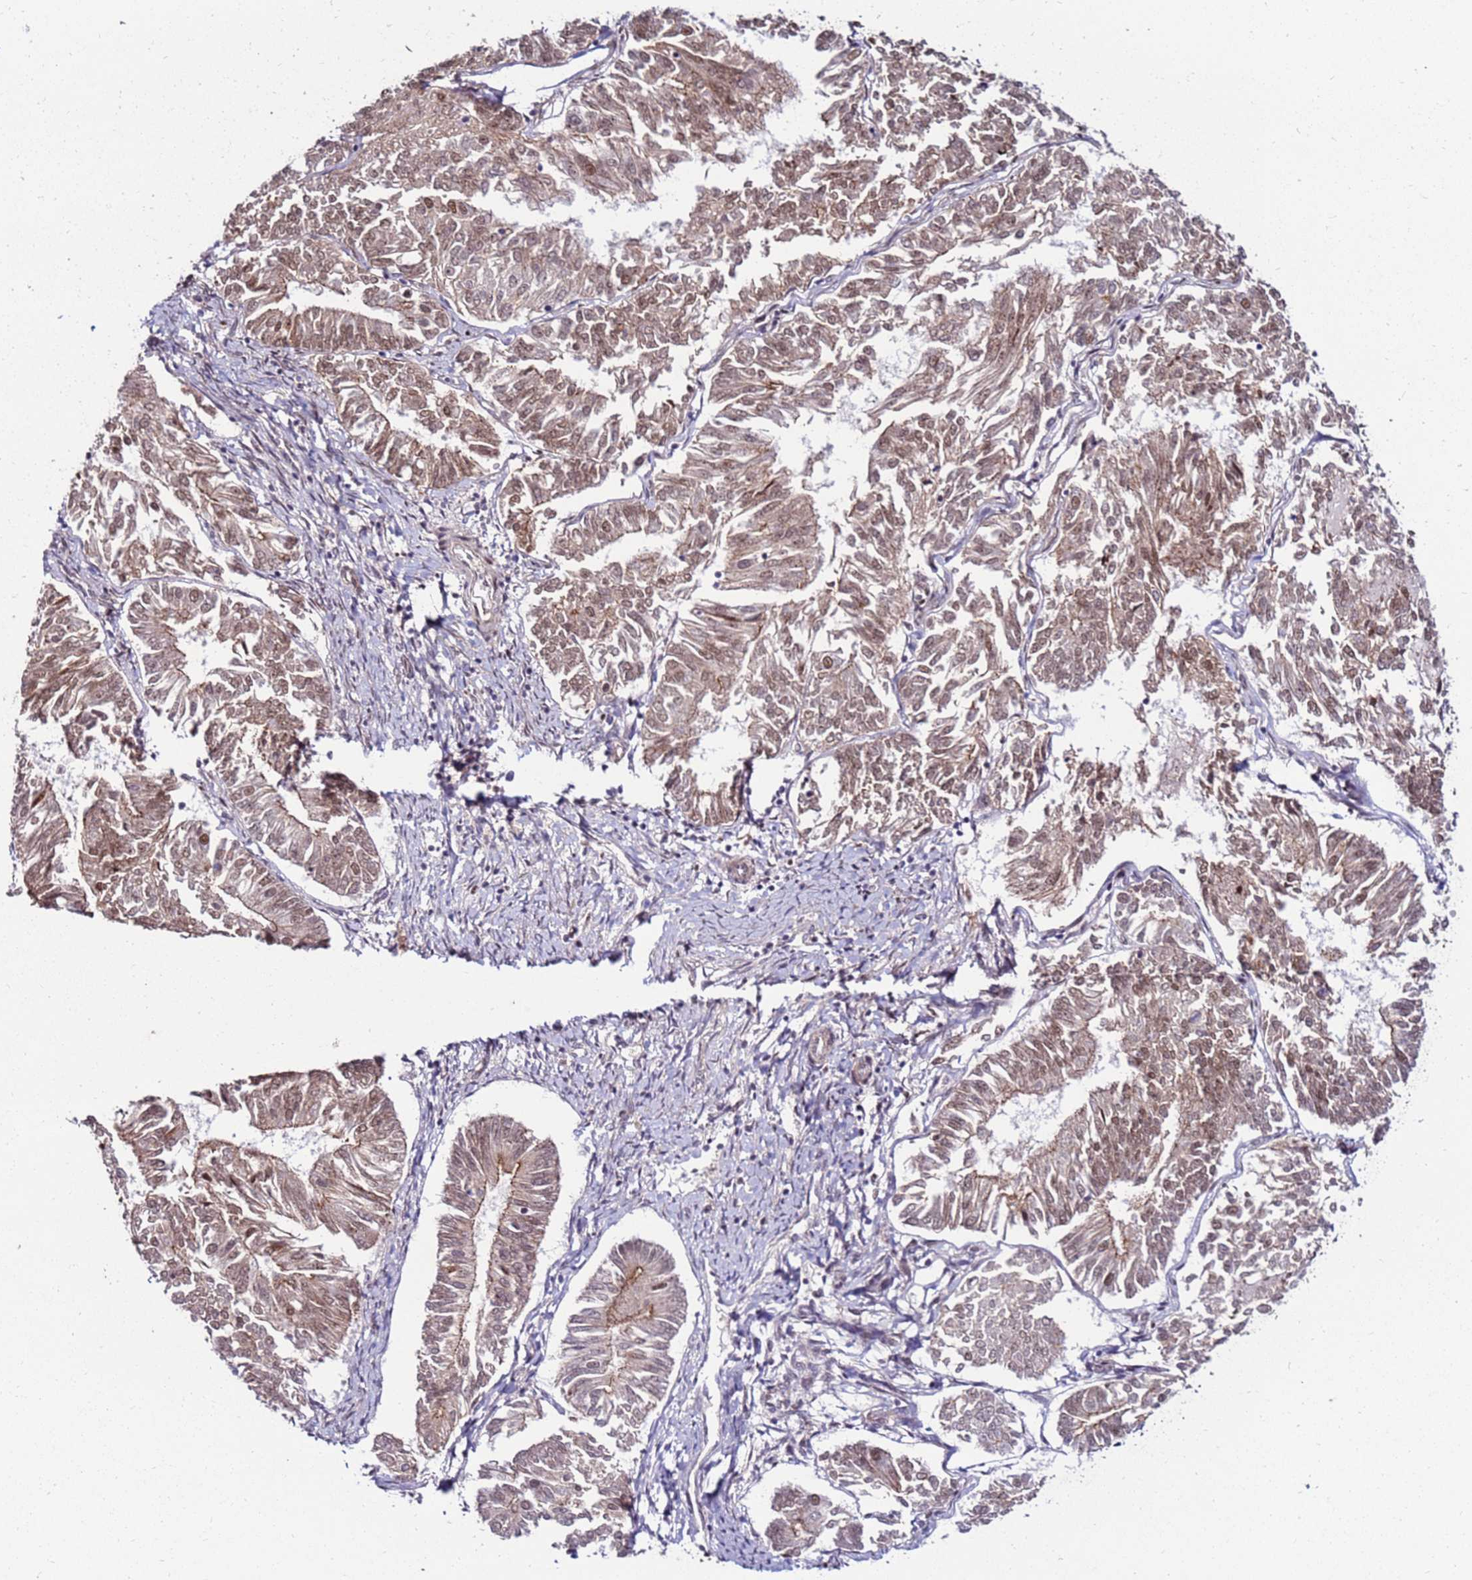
{"staining": {"intensity": "moderate", "quantity": ">75%", "location": "nuclear"}, "tissue": "endometrial cancer", "cell_type": "Tumor cells", "image_type": "cancer", "snomed": [{"axis": "morphology", "description": "Adenocarcinoma, NOS"}, {"axis": "topography", "description": "Endometrium"}], "caption": "This is a photomicrograph of immunohistochemistry (IHC) staining of endometrial adenocarcinoma, which shows moderate positivity in the nuclear of tumor cells.", "gene": "KPNA4", "patient": {"sex": "female", "age": 58}}